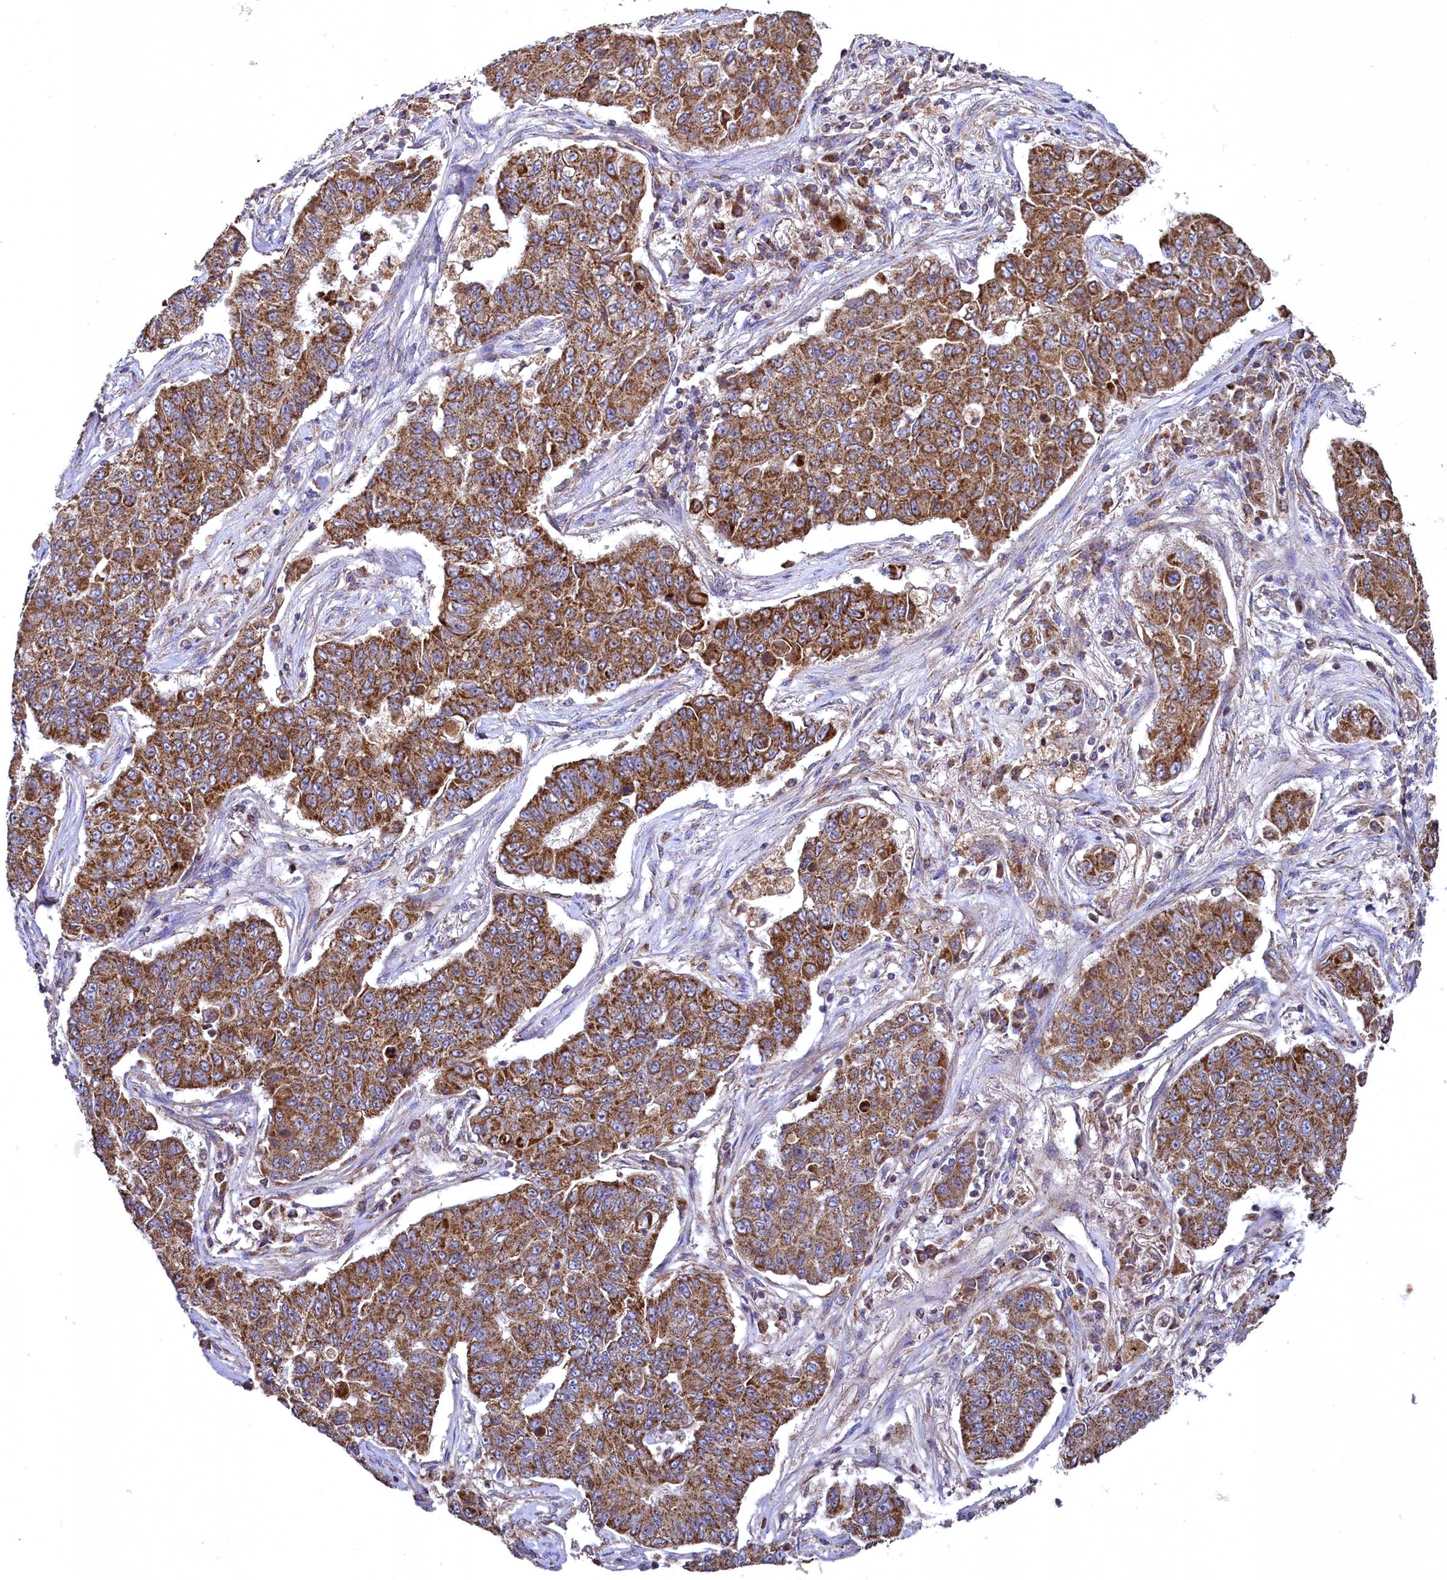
{"staining": {"intensity": "strong", "quantity": ">75%", "location": "cytoplasmic/membranous"}, "tissue": "lung cancer", "cell_type": "Tumor cells", "image_type": "cancer", "snomed": [{"axis": "morphology", "description": "Squamous cell carcinoma, NOS"}, {"axis": "topography", "description": "Lung"}], "caption": "Immunohistochemical staining of human squamous cell carcinoma (lung) shows high levels of strong cytoplasmic/membranous protein staining in approximately >75% of tumor cells.", "gene": "METTL4", "patient": {"sex": "male", "age": 74}}